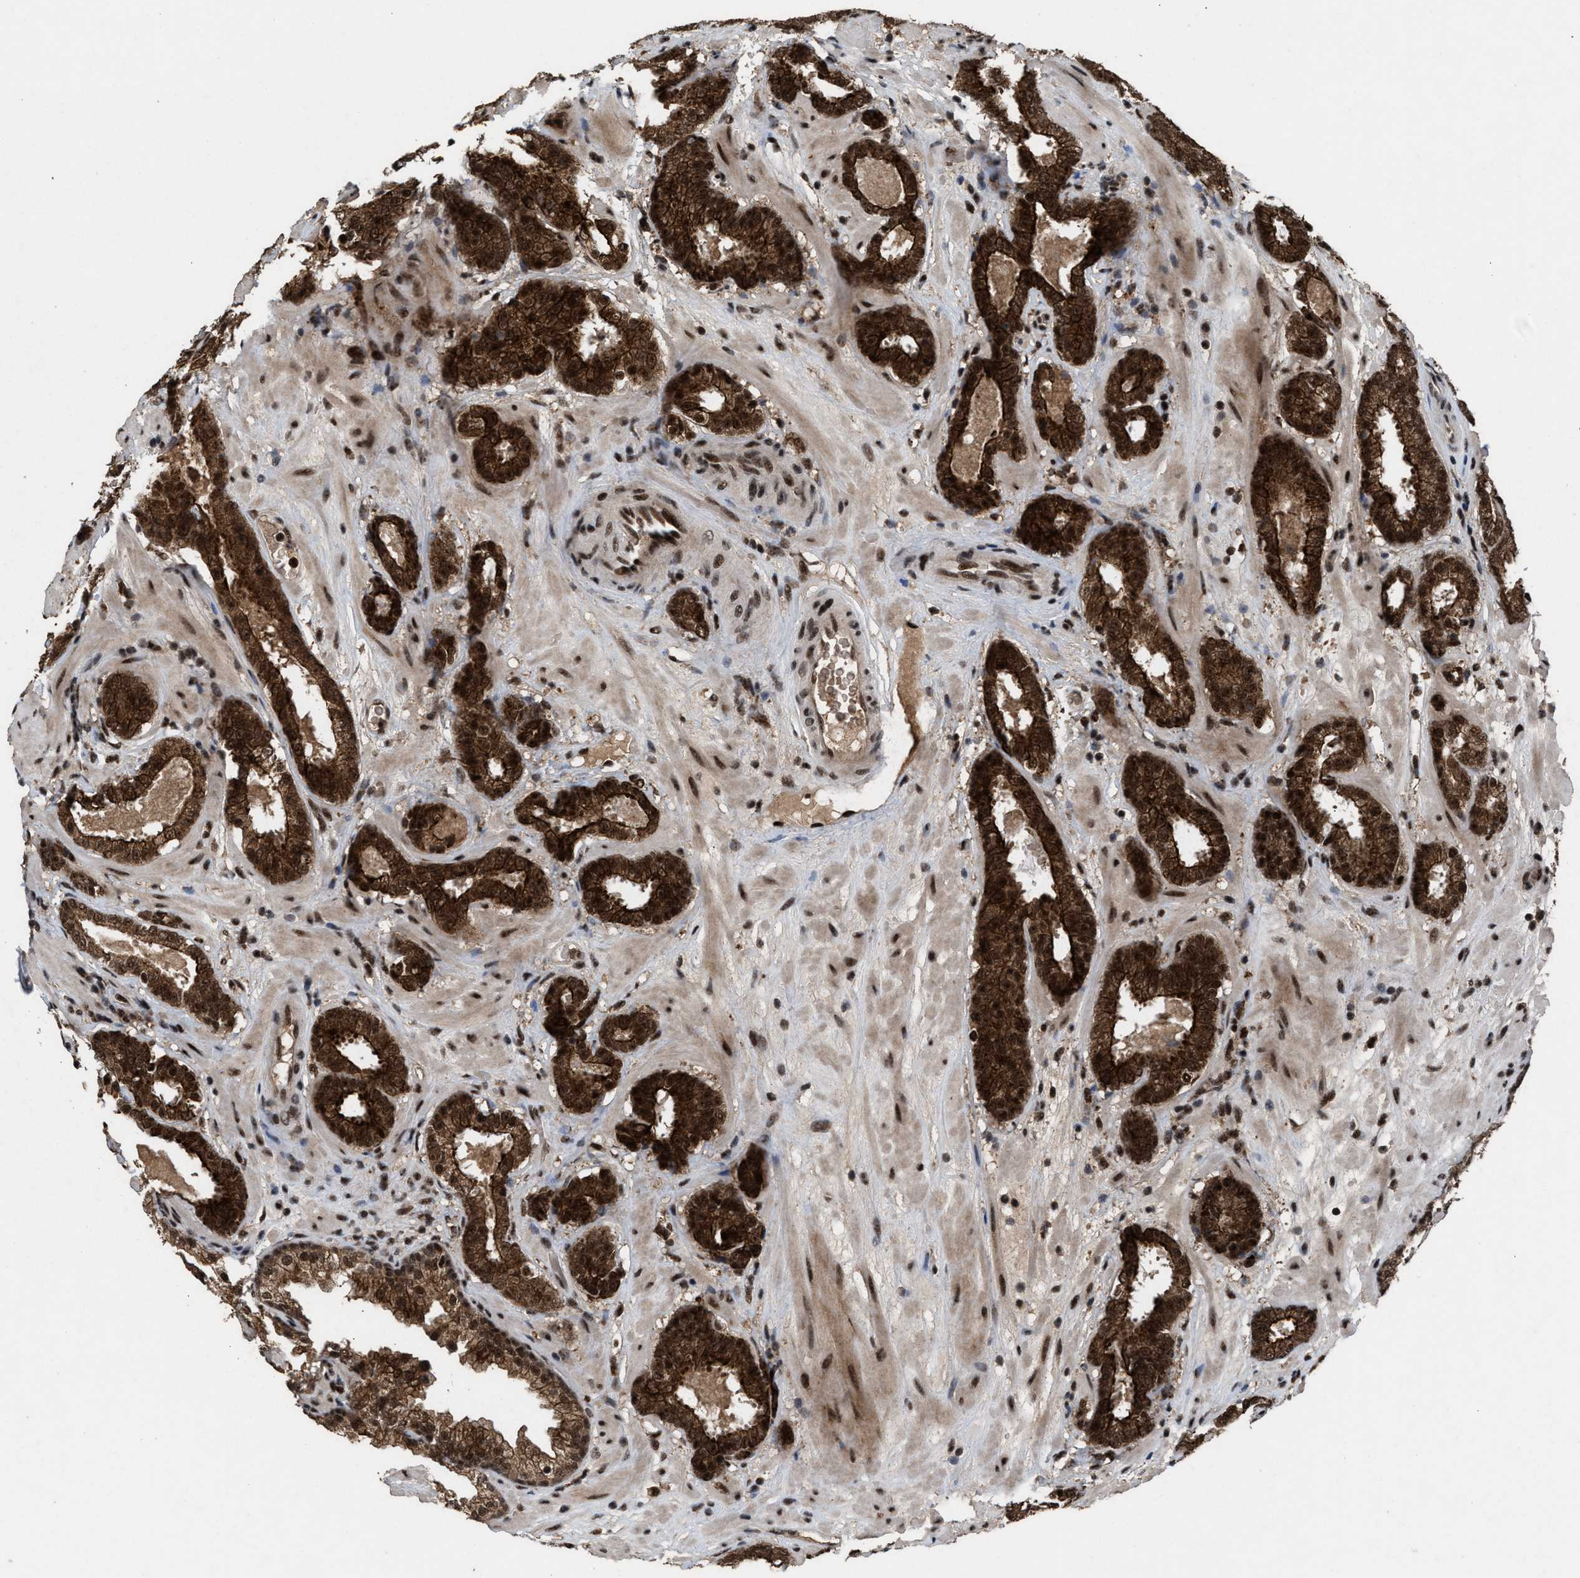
{"staining": {"intensity": "strong", "quantity": ">75%", "location": "cytoplasmic/membranous,nuclear"}, "tissue": "prostate cancer", "cell_type": "Tumor cells", "image_type": "cancer", "snomed": [{"axis": "morphology", "description": "Adenocarcinoma, Low grade"}, {"axis": "topography", "description": "Prostate"}], "caption": "The image shows a brown stain indicating the presence of a protein in the cytoplasmic/membranous and nuclear of tumor cells in prostate adenocarcinoma (low-grade).", "gene": "PRPF4", "patient": {"sex": "male", "age": 69}}